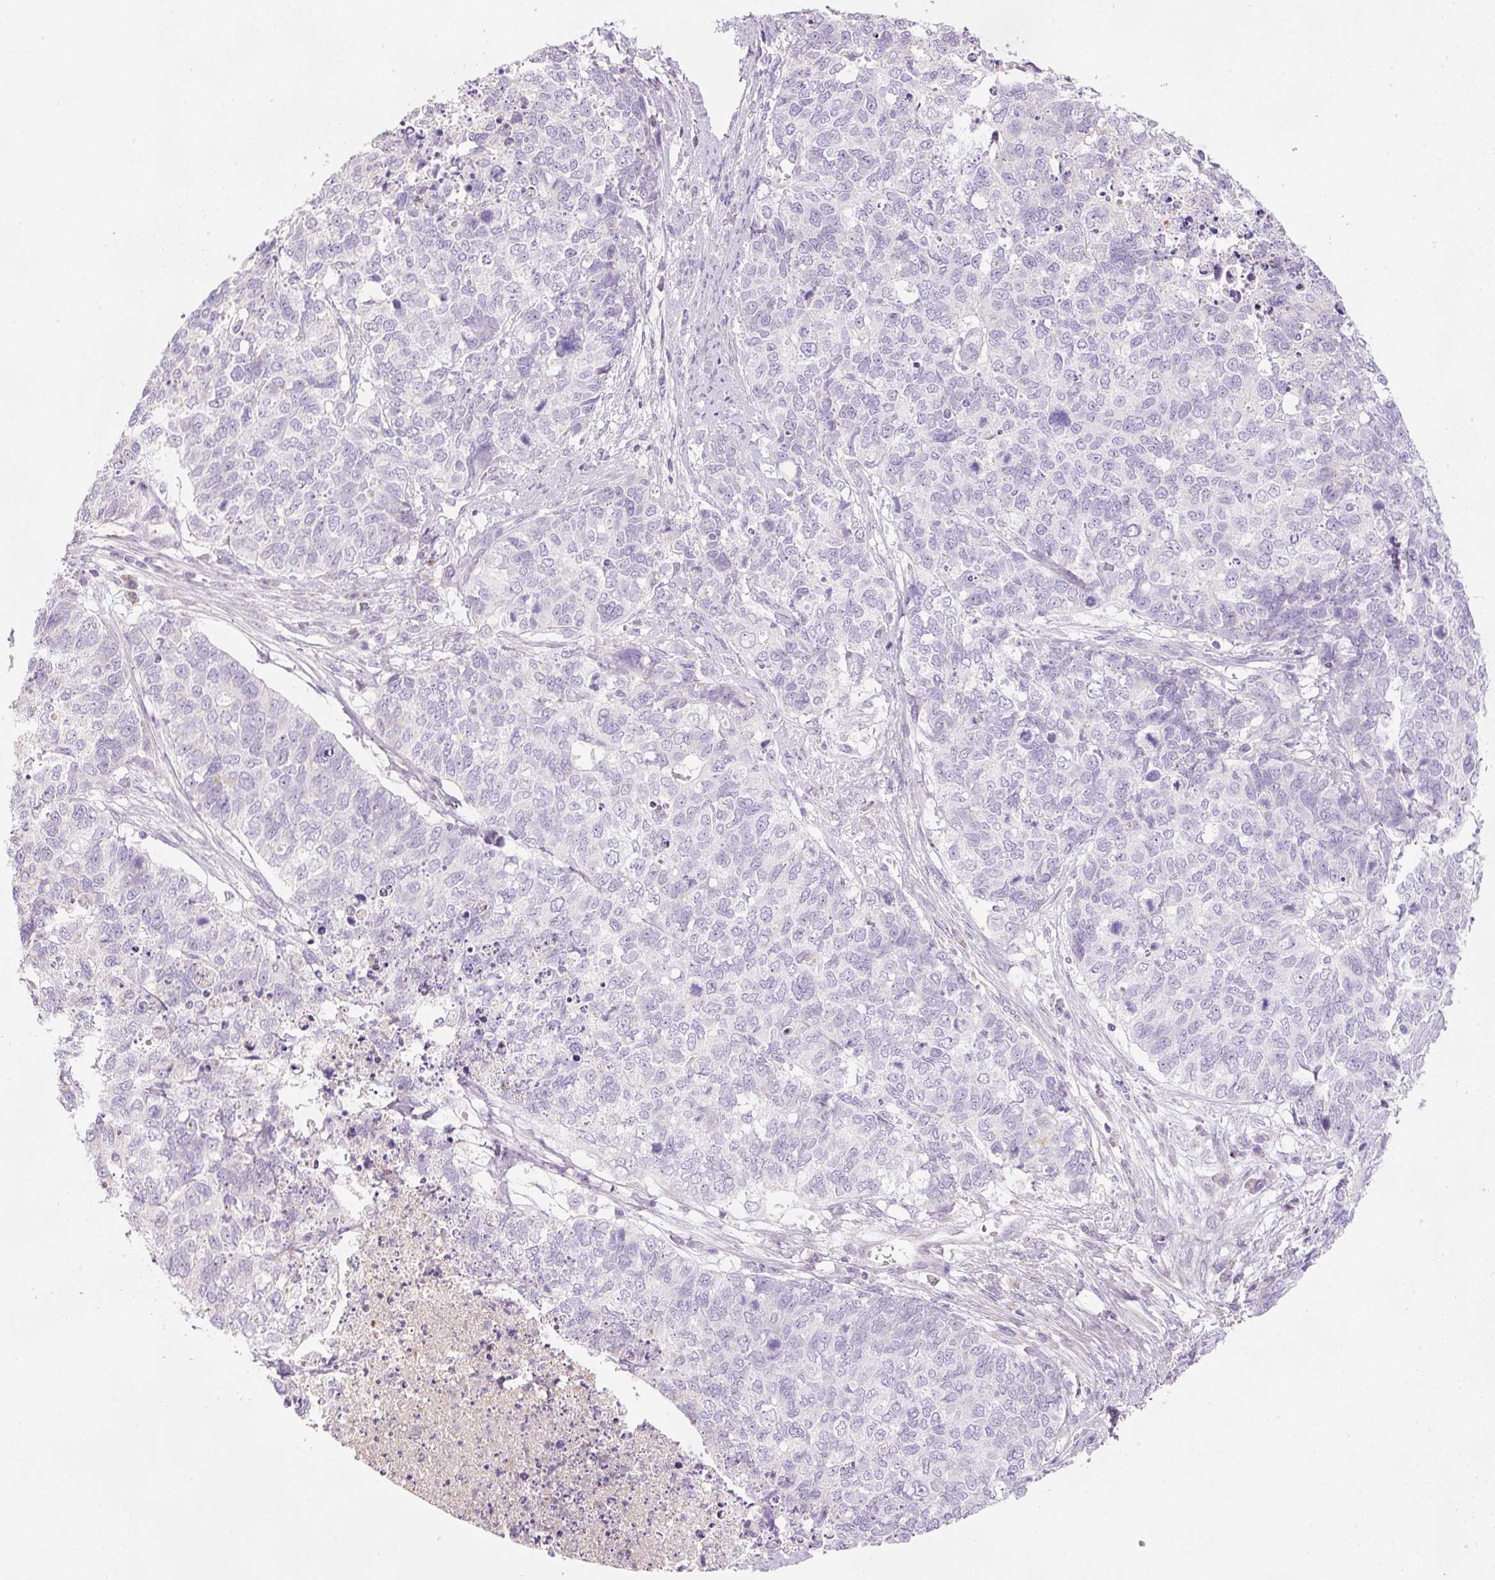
{"staining": {"intensity": "negative", "quantity": "none", "location": "none"}, "tissue": "cervical cancer", "cell_type": "Tumor cells", "image_type": "cancer", "snomed": [{"axis": "morphology", "description": "Squamous cell carcinoma, NOS"}, {"axis": "topography", "description": "Cervix"}], "caption": "A micrograph of squamous cell carcinoma (cervical) stained for a protein demonstrates no brown staining in tumor cells.", "gene": "KPNA5", "patient": {"sex": "female", "age": 63}}